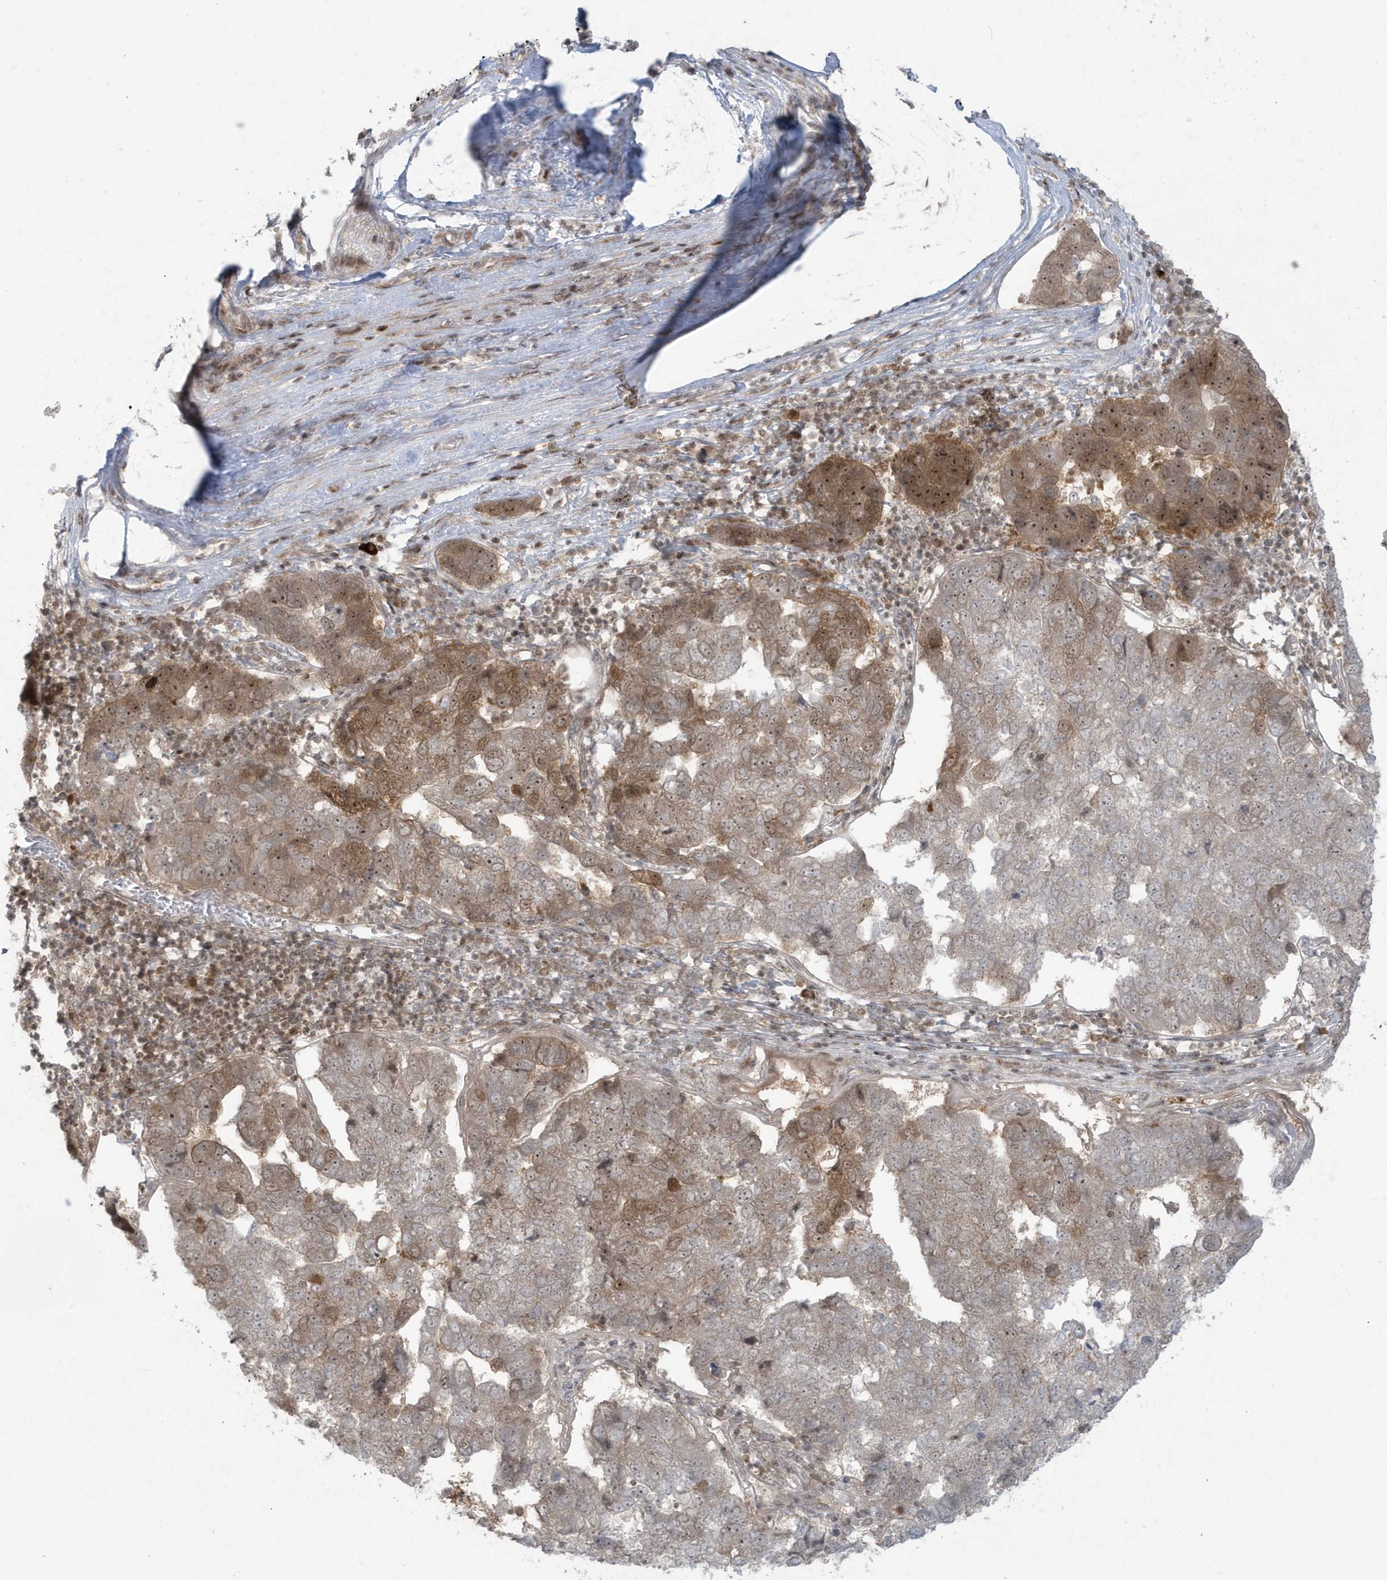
{"staining": {"intensity": "moderate", "quantity": "25%-75%", "location": "cytoplasmic/membranous,nuclear"}, "tissue": "pancreatic cancer", "cell_type": "Tumor cells", "image_type": "cancer", "snomed": [{"axis": "morphology", "description": "Adenocarcinoma, NOS"}, {"axis": "topography", "description": "Pancreas"}], "caption": "IHC image of neoplastic tissue: human pancreatic adenocarcinoma stained using immunohistochemistry (IHC) displays medium levels of moderate protein expression localized specifically in the cytoplasmic/membranous and nuclear of tumor cells, appearing as a cytoplasmic/membranous and nuclear brown color.", "gene": "C1orf52", "patient": {"sex": "female", "age": 61}}